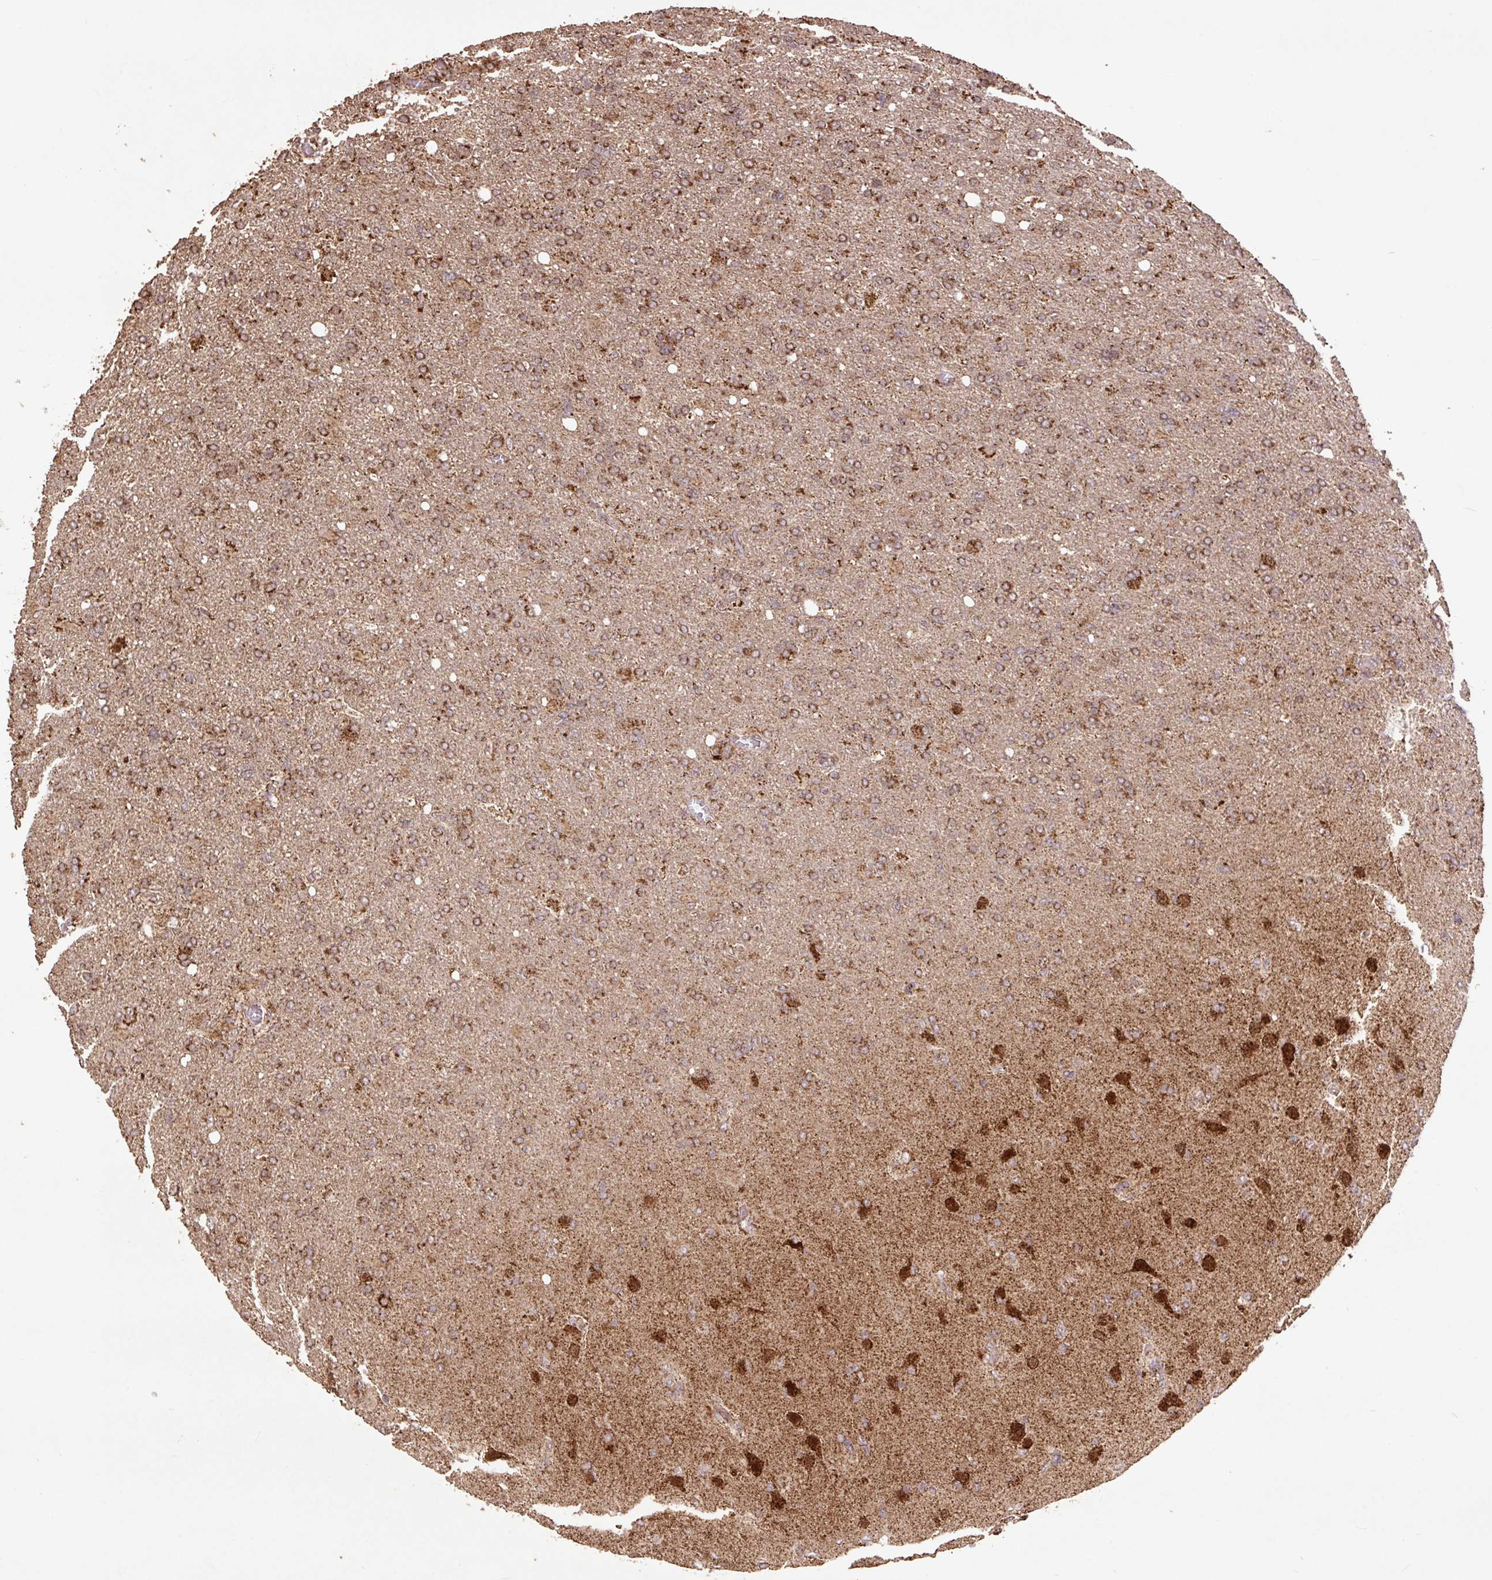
{"staining": {"intensity": "strong", "quantity": "25%-75%", "location": "cytoplasmic/membranous,nuclear"}, "tissue": "glioma", "cell_type": "Tumor cells", "image_type": "cancer", "snomed": [{"axis": "morphology", "description": "Glioma, malignant, High grade"}, {"axis": "topography", "description": "Brain"}], "caption": "Strong cytoplasmic/membranous and nuclear expression is identified in approximately 25%-75% of tumor cells in malignant glioma (high-grade).", "gene": "ATP5F1A", "patient": {"sex": "male", "age": 61}}